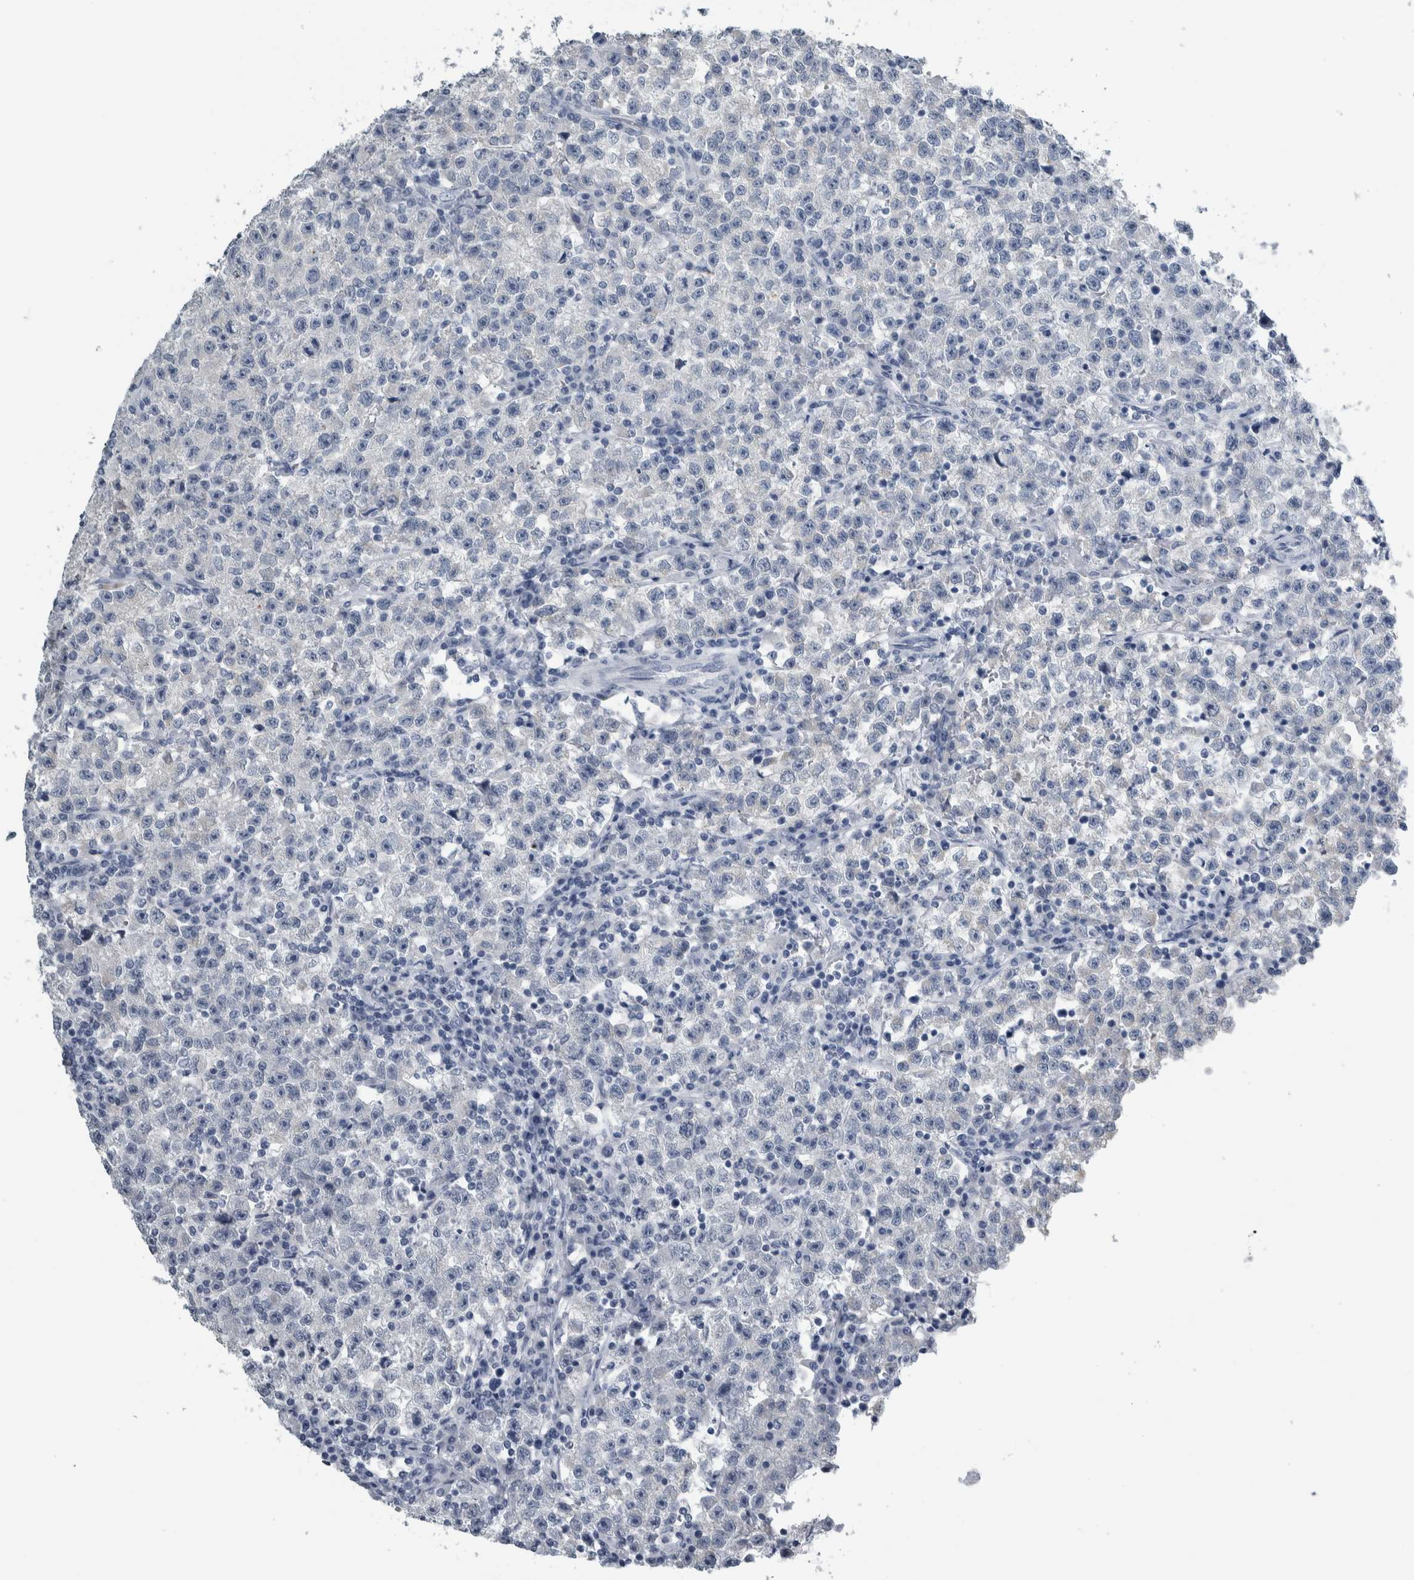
{"staining": {"intensity": "negative", "quantity": "none", "location": "none"}, "tissue": "testis cancer", "cell_type": "Tumor cells", "image_type": "cancer", "snomed": [{"axis": "morphology", "description": "Seminoma, NOS"}, {"axis": "topography", "description": "Testis"}], "caption": "This is an immunohistochemistry photomicrograph of seminoma (testis). There is no positivity in tumor cells.", "gene": "CDH17", "patient": {"sex": "male", "age": 22}}